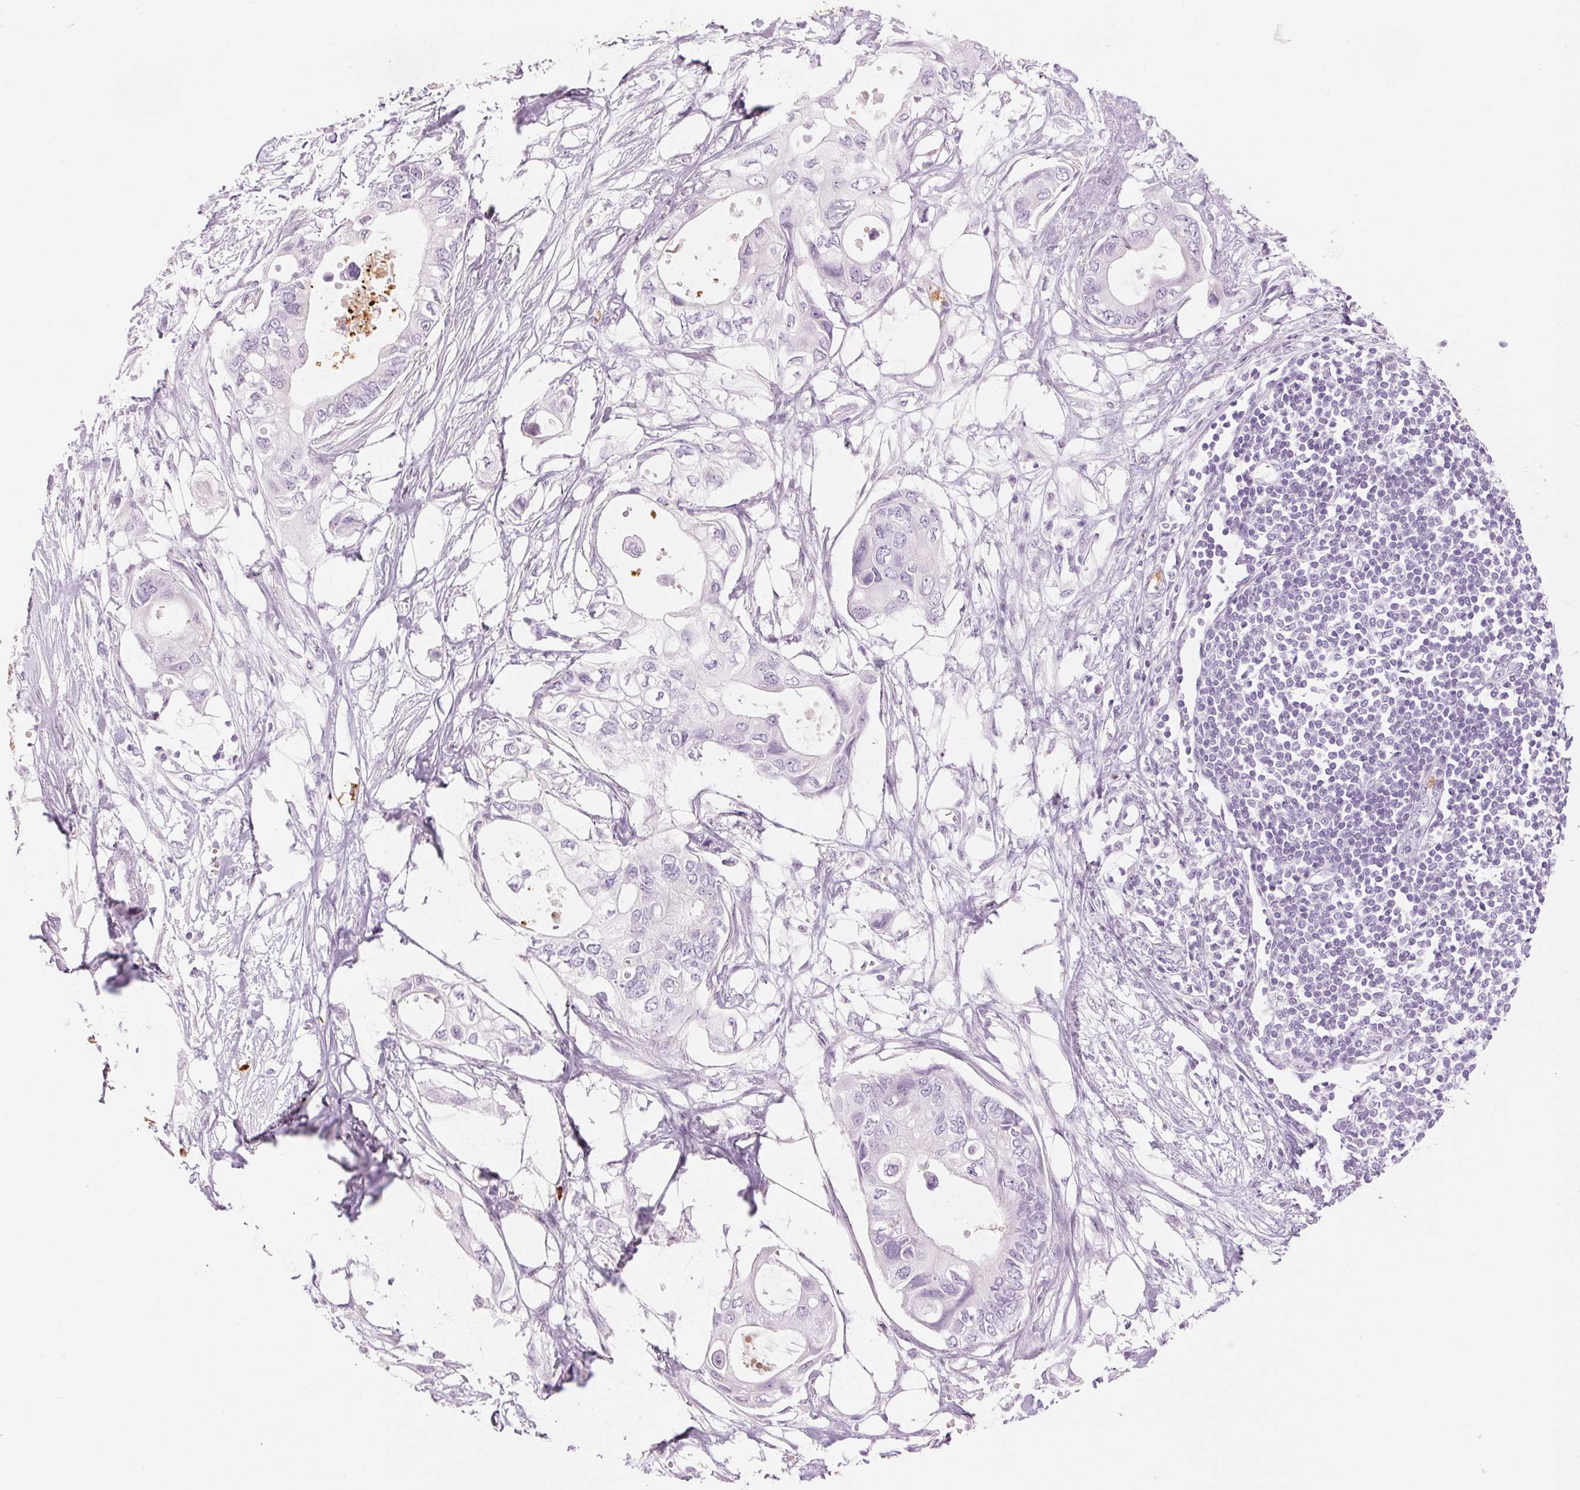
{"staining": {"intensity": "negative", "quantity": "none", "location": "none"}, "tissue": "pancreatic cancer", "cell_type": "Tumor cells", "image_type": "cancer", "snomed": [{"axis": "morphology", "description": "Adenocarcinoma, NOS"}, {"axis": "topography", "description": "Pancreas"}], "caption": "There is no significant positivity in tumor cells of pancreatic cancer (adenocarcinoma).", "gene": "KLK7", "patient": {"sex": "female", "age": 63}}